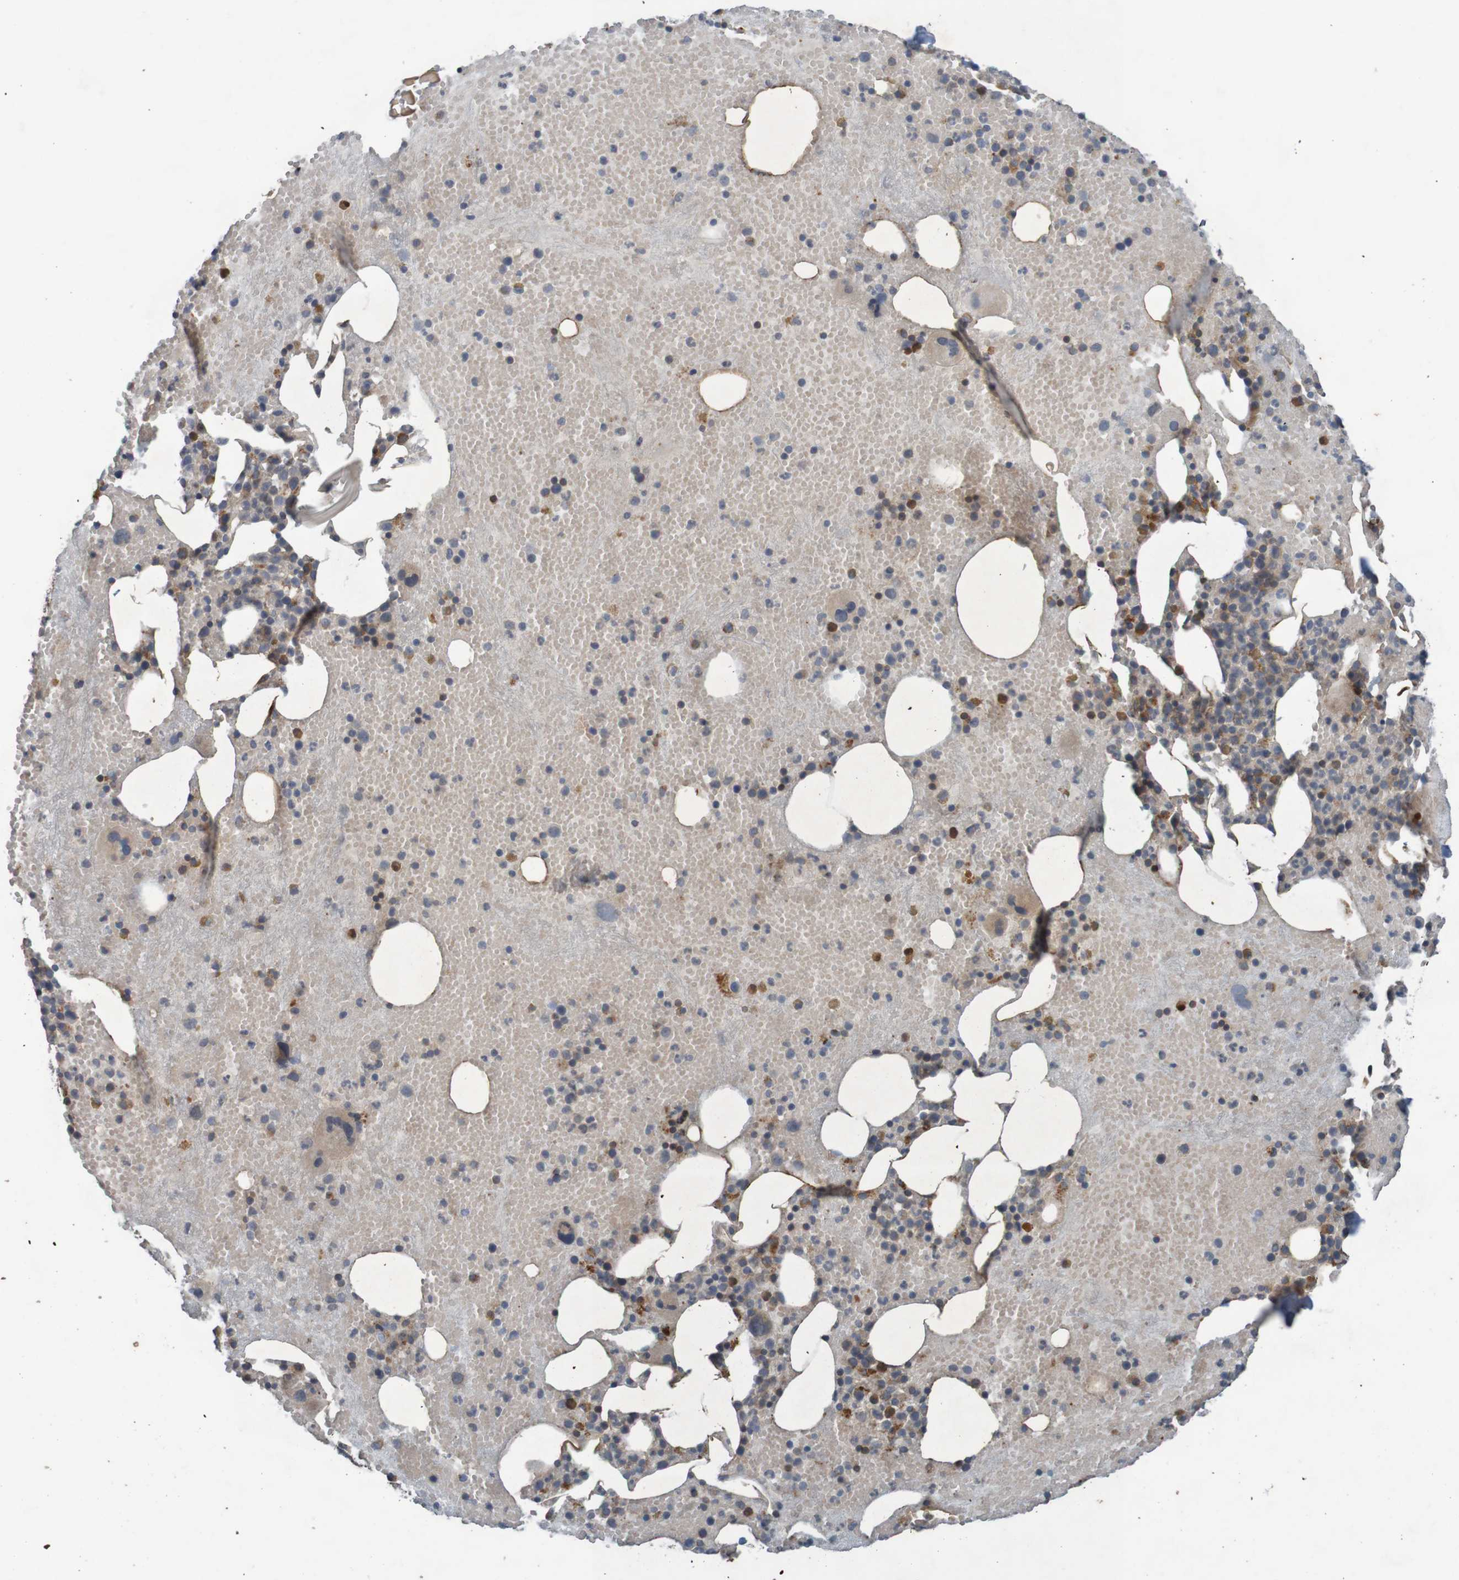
{"staining": {"intensity": "moderate", "quantity": "<25%", "location": "cytoplasmic/membranous"}, "tissue": "bone marrow", "cell_type": "Hematopoietic cells", "image_type": "normal", "snomed": [{"axis": "morphology", "description": "Normal tissue, NOS"}, {"axis": "morphology", "description": "Inflammation, NOS"}, {"axis": "topography", "description": "Bone marrow"}], "caption": "Approximately <25% of hematopoietic cells in normal human bone marrow show moderate cytoplasmic/membranous protein expression as visualized by brown immunohistochemical staining.", "gene": "B3GAT2", "patient": {"sex": "male", "age": 43}}